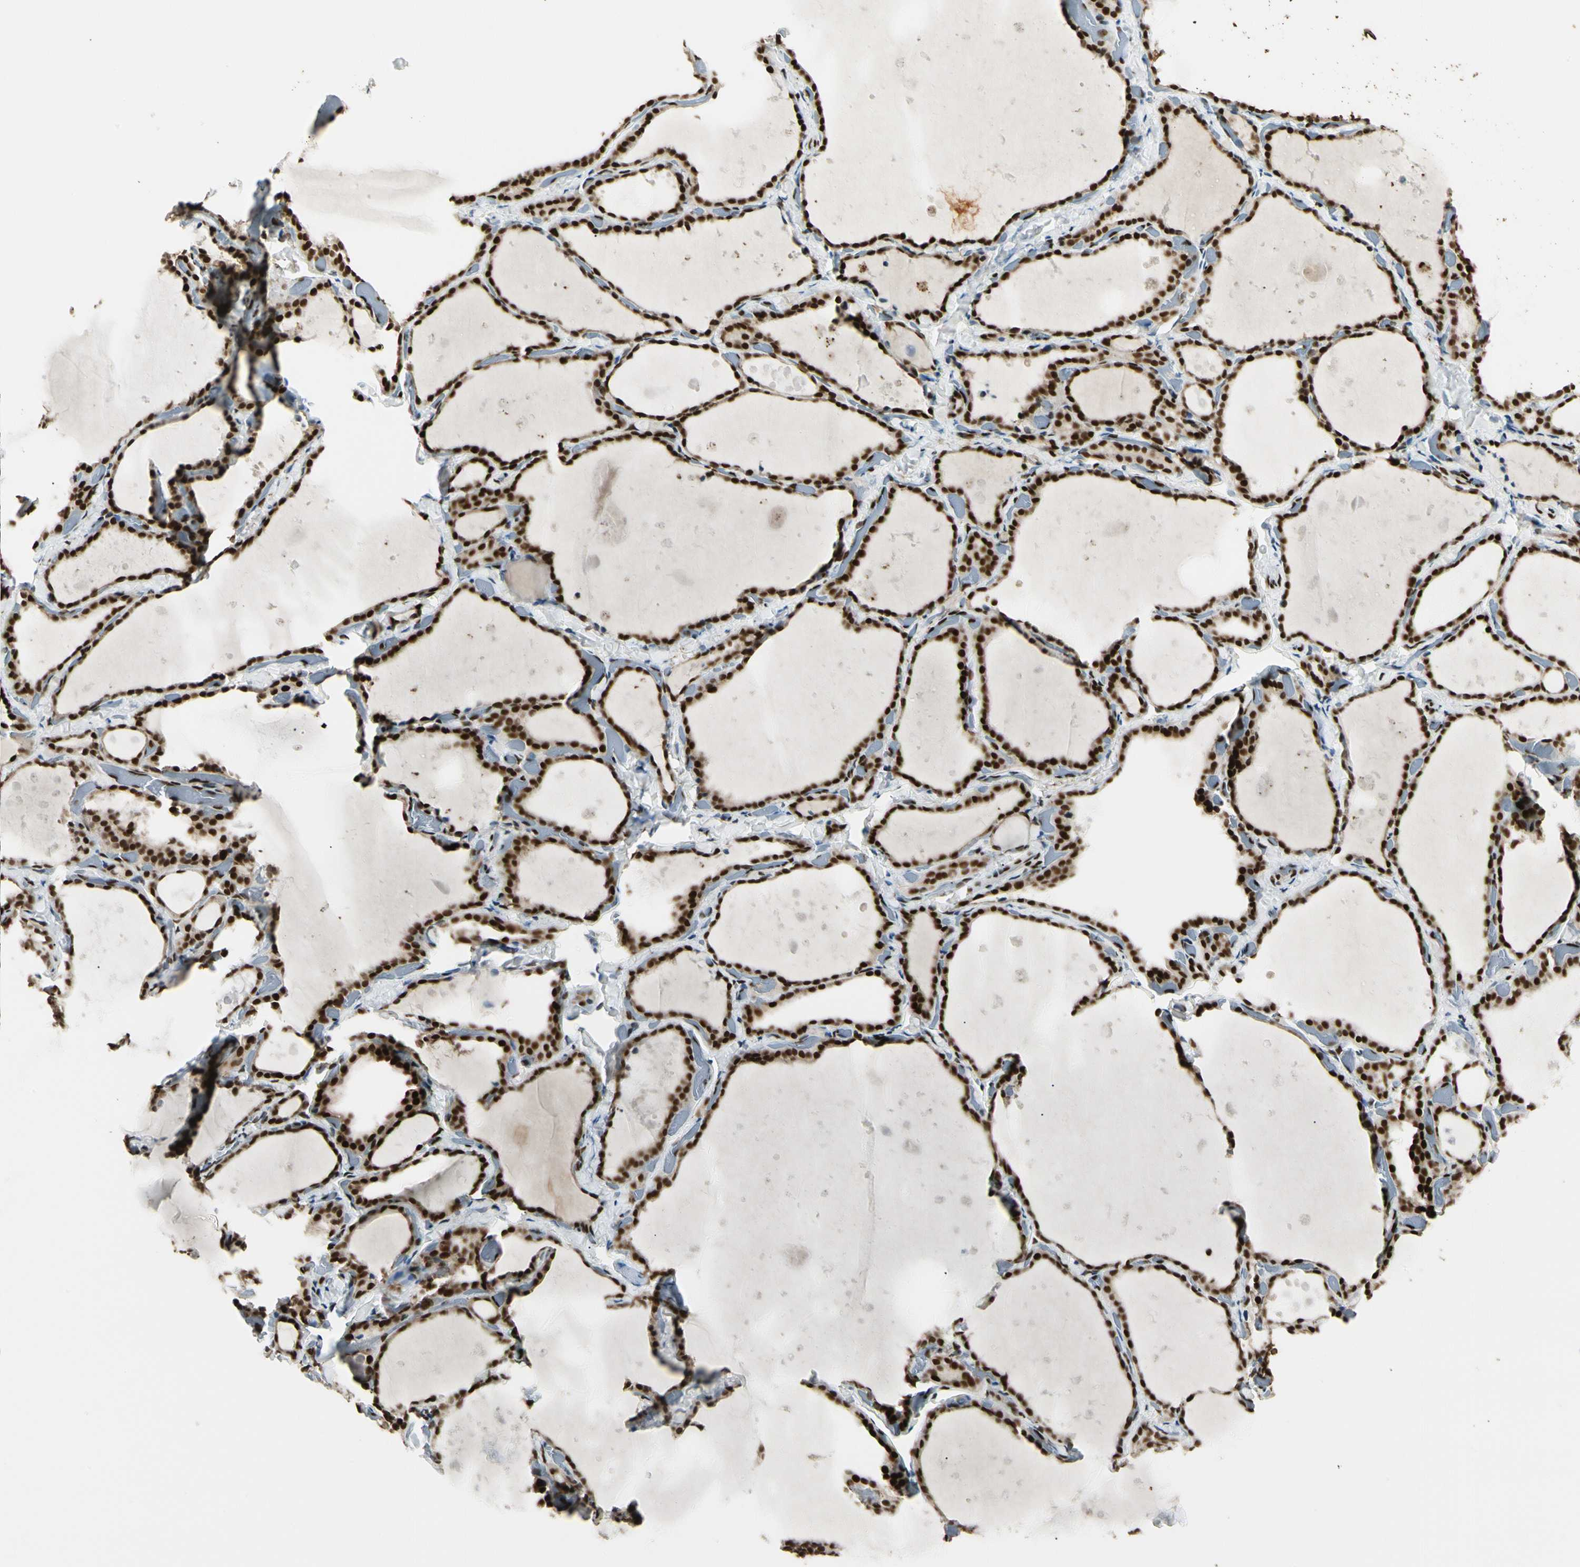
{"staining": {"intensity": "strong", "quantity": ">75%", "location": "nuclear"}, "tissue": "thyroid gland", "cell_type": "Glandular cells", "image_type": "normal", "snomed": [{"axis": "morphology", "description": "Normal tissue, NOS"}, {"axis": "topography", "description": "Thyroid gland"}], "caption": "This image exhibits immunohistochemistry (IHC) staining of normal thyroid gland, with high strong nuclear positivity in about >75% of glandular cells.", "gene": "FUS", "patient": {"sex": "female", "age": 44}}